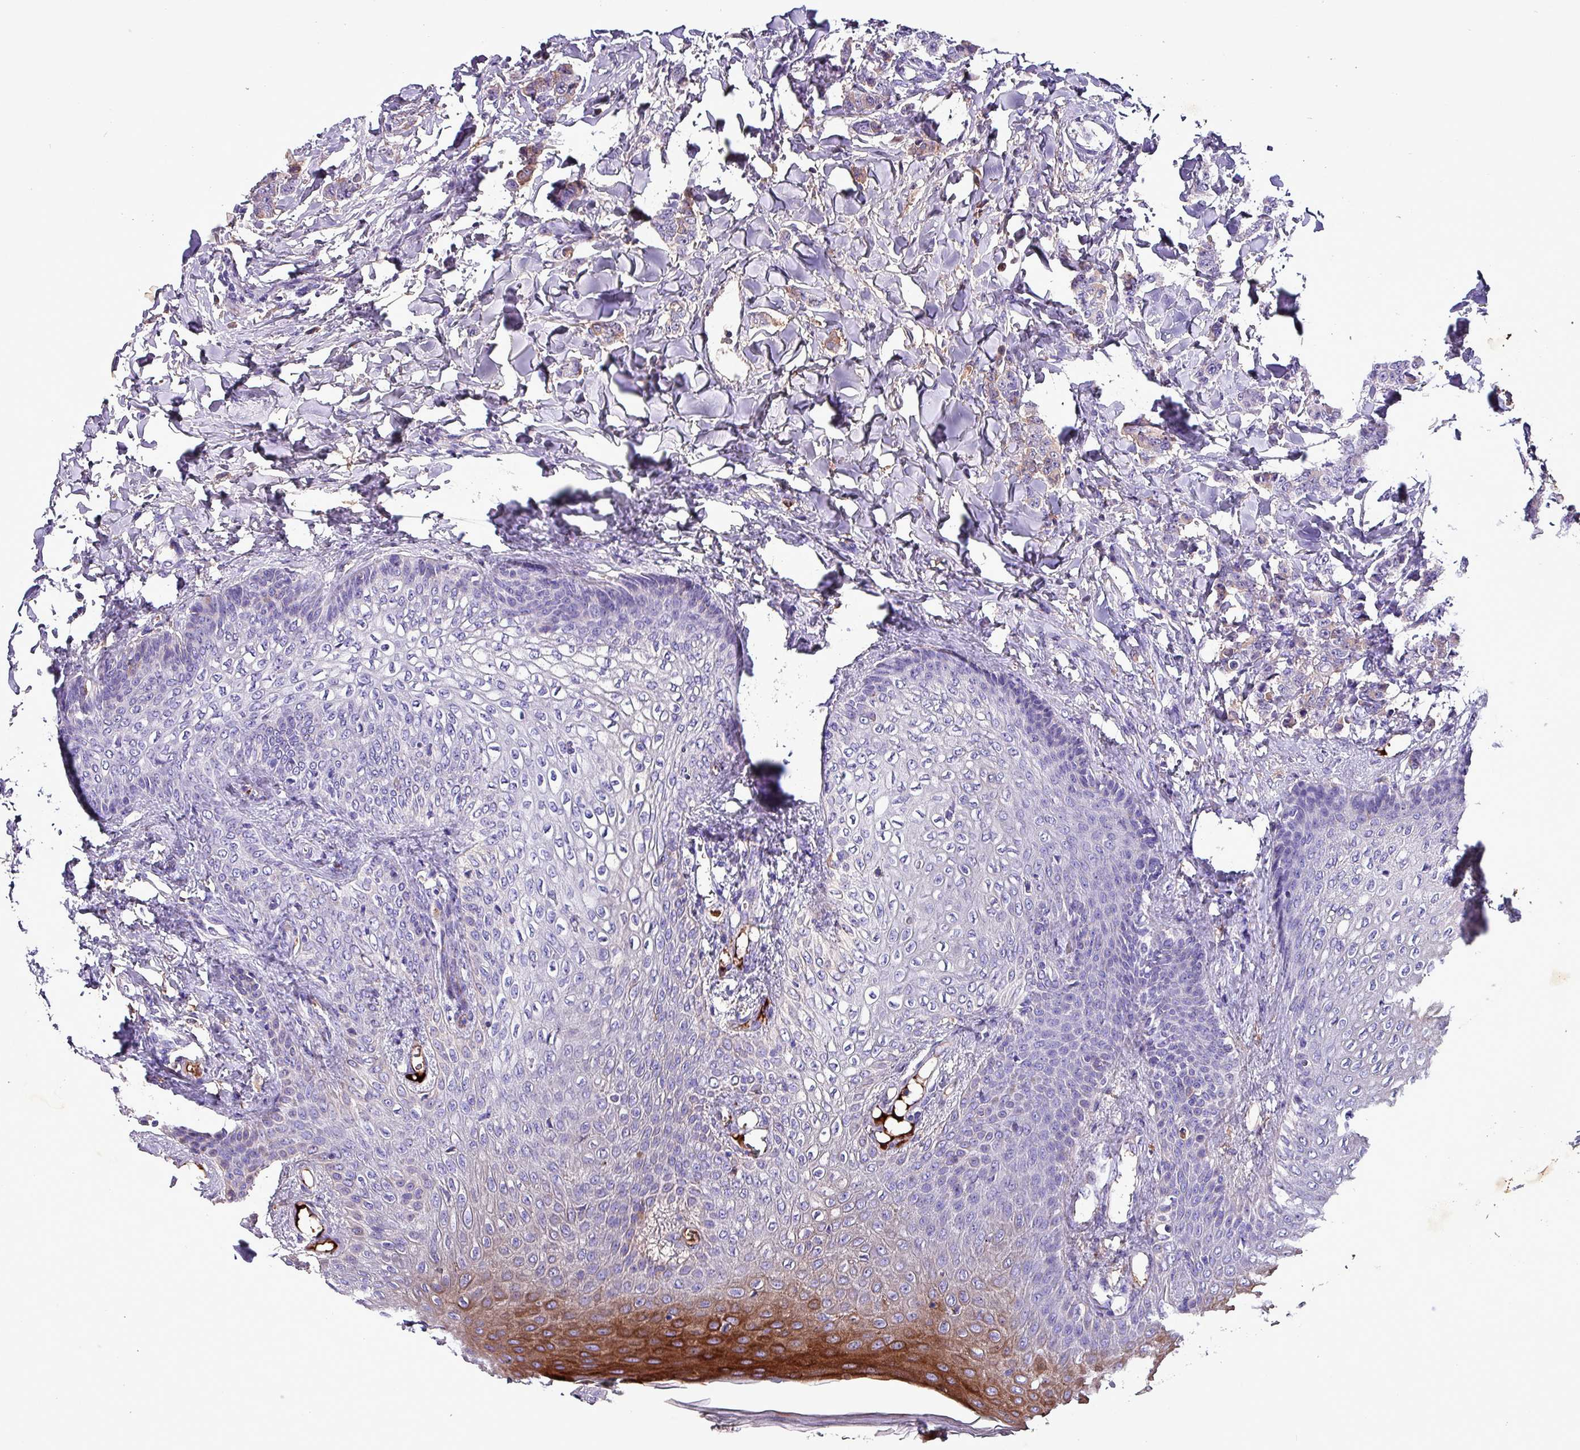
{"staining": {"intensity": "moderate", "quantity": "<25%", "location": "cytoplasmic/membranous"}, "tissue": "breast cancer", "cell_type": "Tumor cells", "image_type": "cancer", "snomed": [{"axis": "morphology", "description": "Duct carcinoma"}, {"axis": "topography", "description": "Breast"}], "caption": "Breast cancer (infiltrating ductal carcinoma) stained for a protein displays moderate cytoplasmic/membranous positivity in tumor cells. (DAB = brown stain, brightfield microscopy at high magnification).", "gene": "HP", "patient": {"sex": "female", "age": 40}}